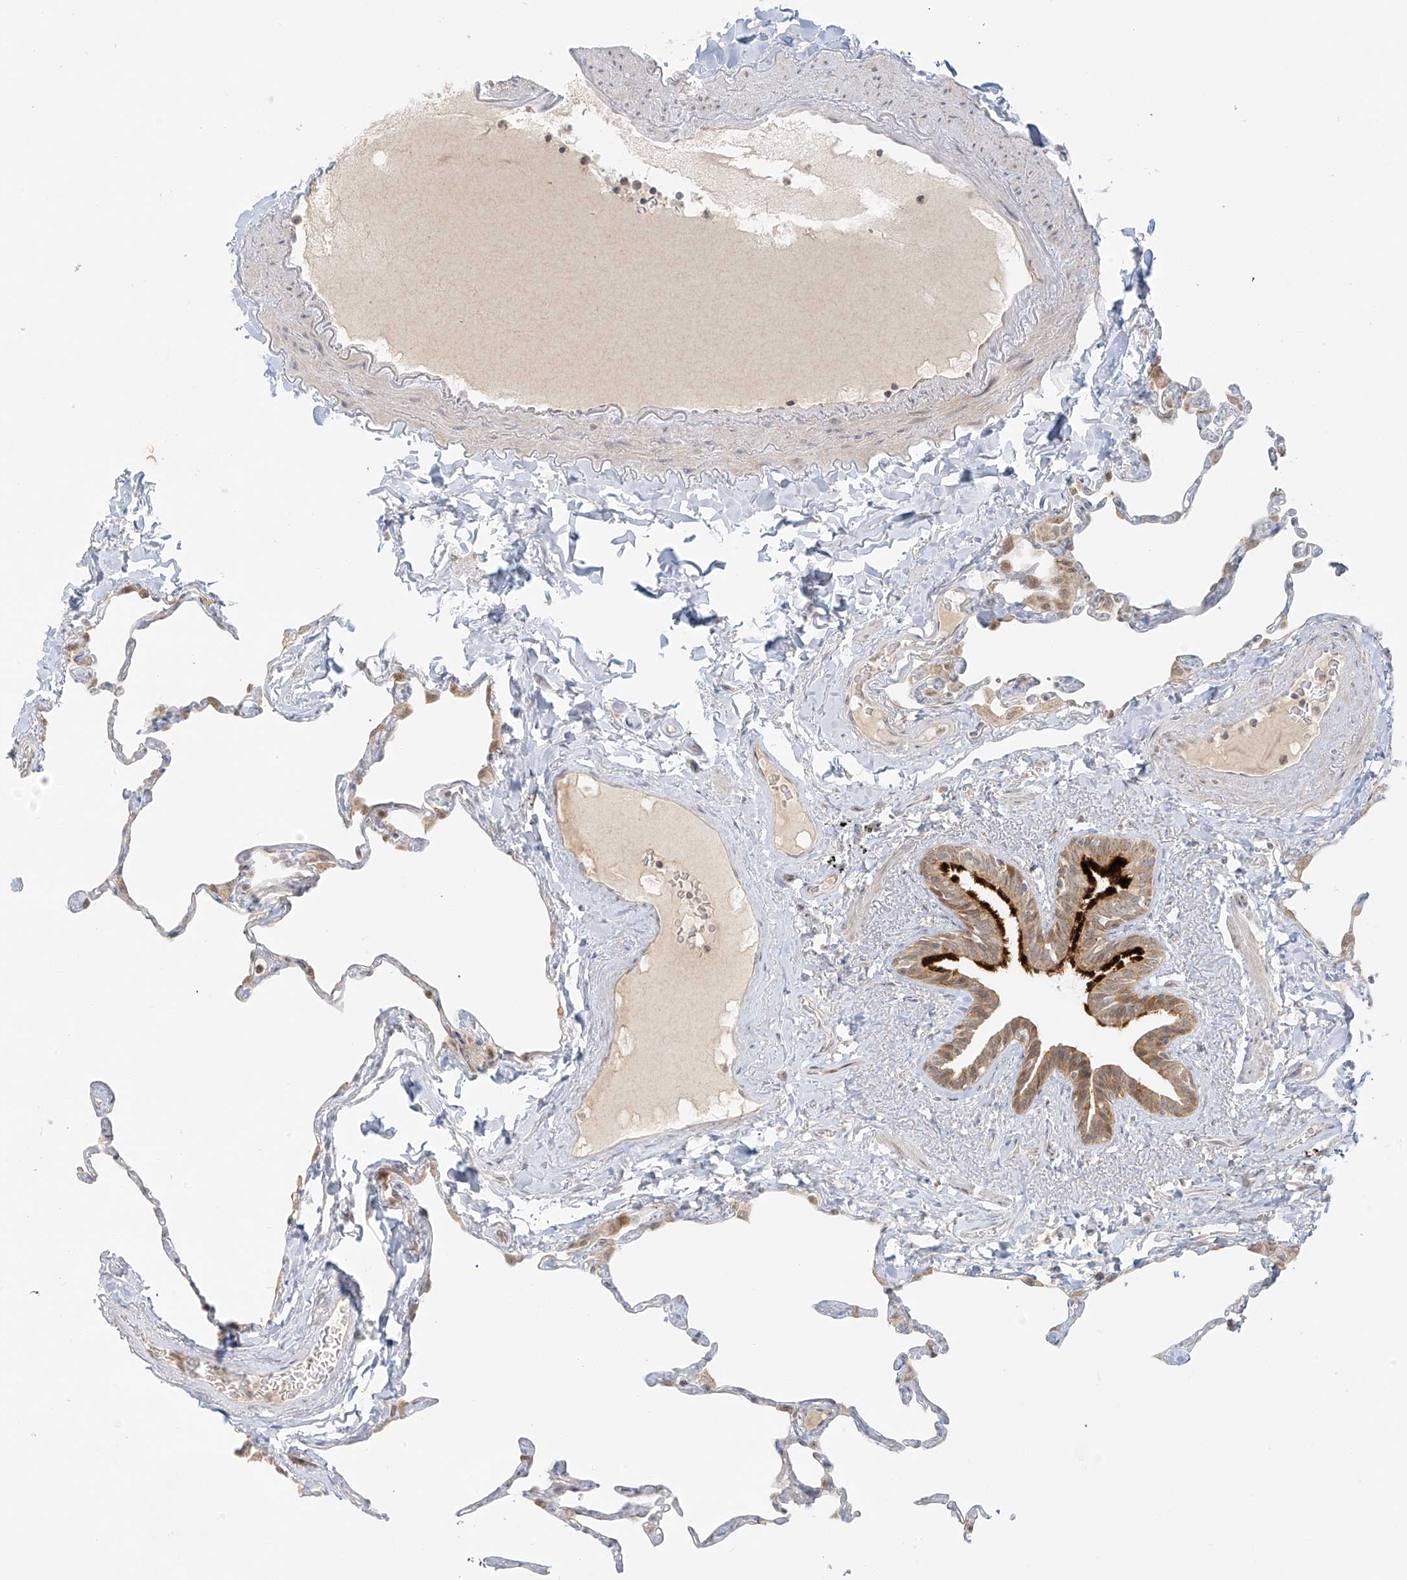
{"staining": {"intensity": "weak", "quantity": "25%-75%", "location": "cytoplasmic/membranous,nuclear"}, "tissue": "lung", "cell_type": "Alveolar cells", "image_type": "normal", "snomed": [{"axis": "morphology", "description": "Normal tissue, NOS"}, {"axis": "topography", "description": "Lung"}], "caption": "Lung stained for a protein (brown) exhibits weak cytoplasmic/membranous,nuclear positive positivity in about 25%-75% of alveolar cells.", "gene": "MIPEP", "patient": {"sex": "male", "age": 65}}